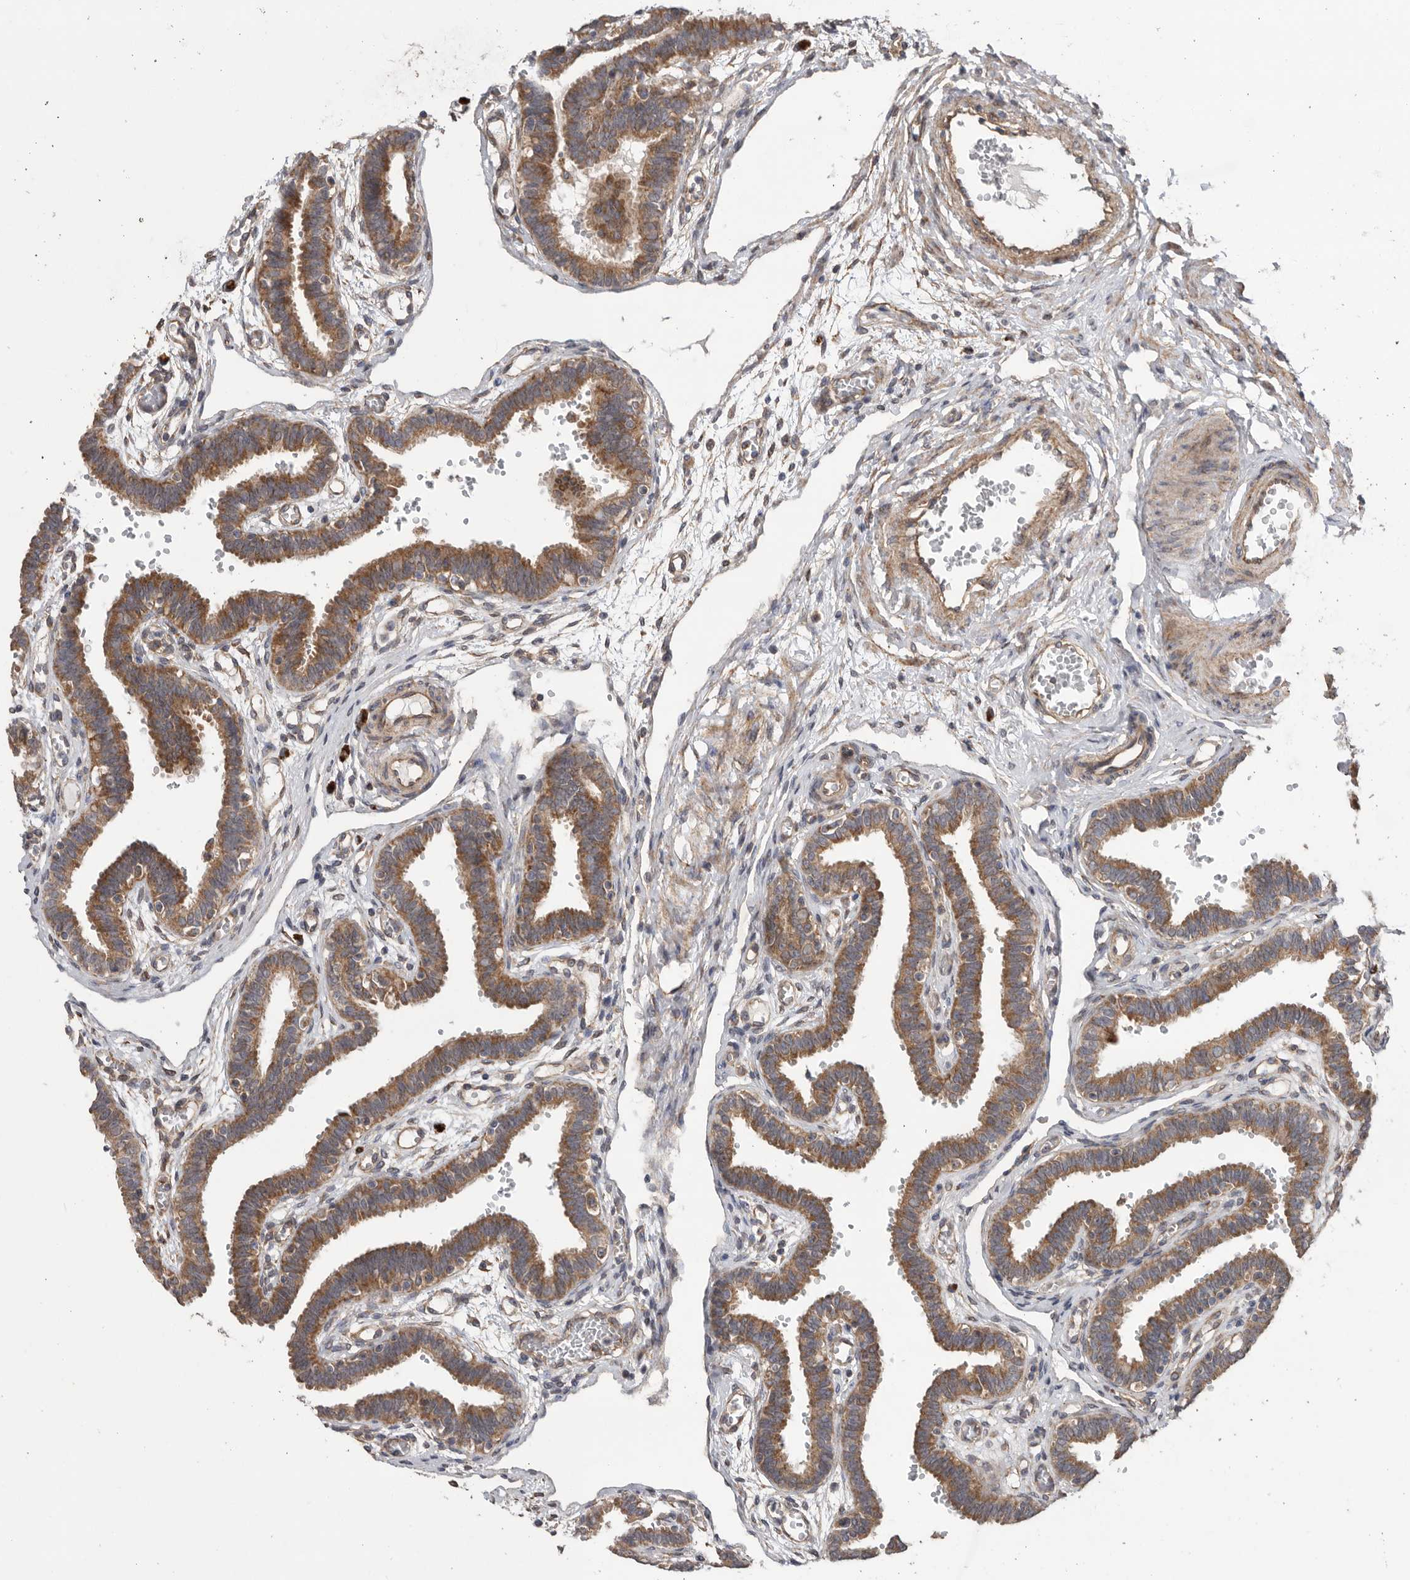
{"staining": {"intensity": "strong", "quantity": ">75%", "location": "cytoplasmic/membranous"}, "tissue": "fallopian tube", "cell_type": "Glandular cells", "image_type": "normal", "snomed": [{"axis": "morphology", "description": "Normal tissue, NOS"}, {"axis": "topography", "description": "Fallopian tube"}, {"axis": "topography", "description": "Placenta"}], "caption": "Protein expression by immunohistochemistry displays strong cytoplasmic/membranous positivity in approximately >75% of glandular cells in benign fallopian tube.", "gene": "PODXL2", "patient": {"sex": "female", "age": 32}}